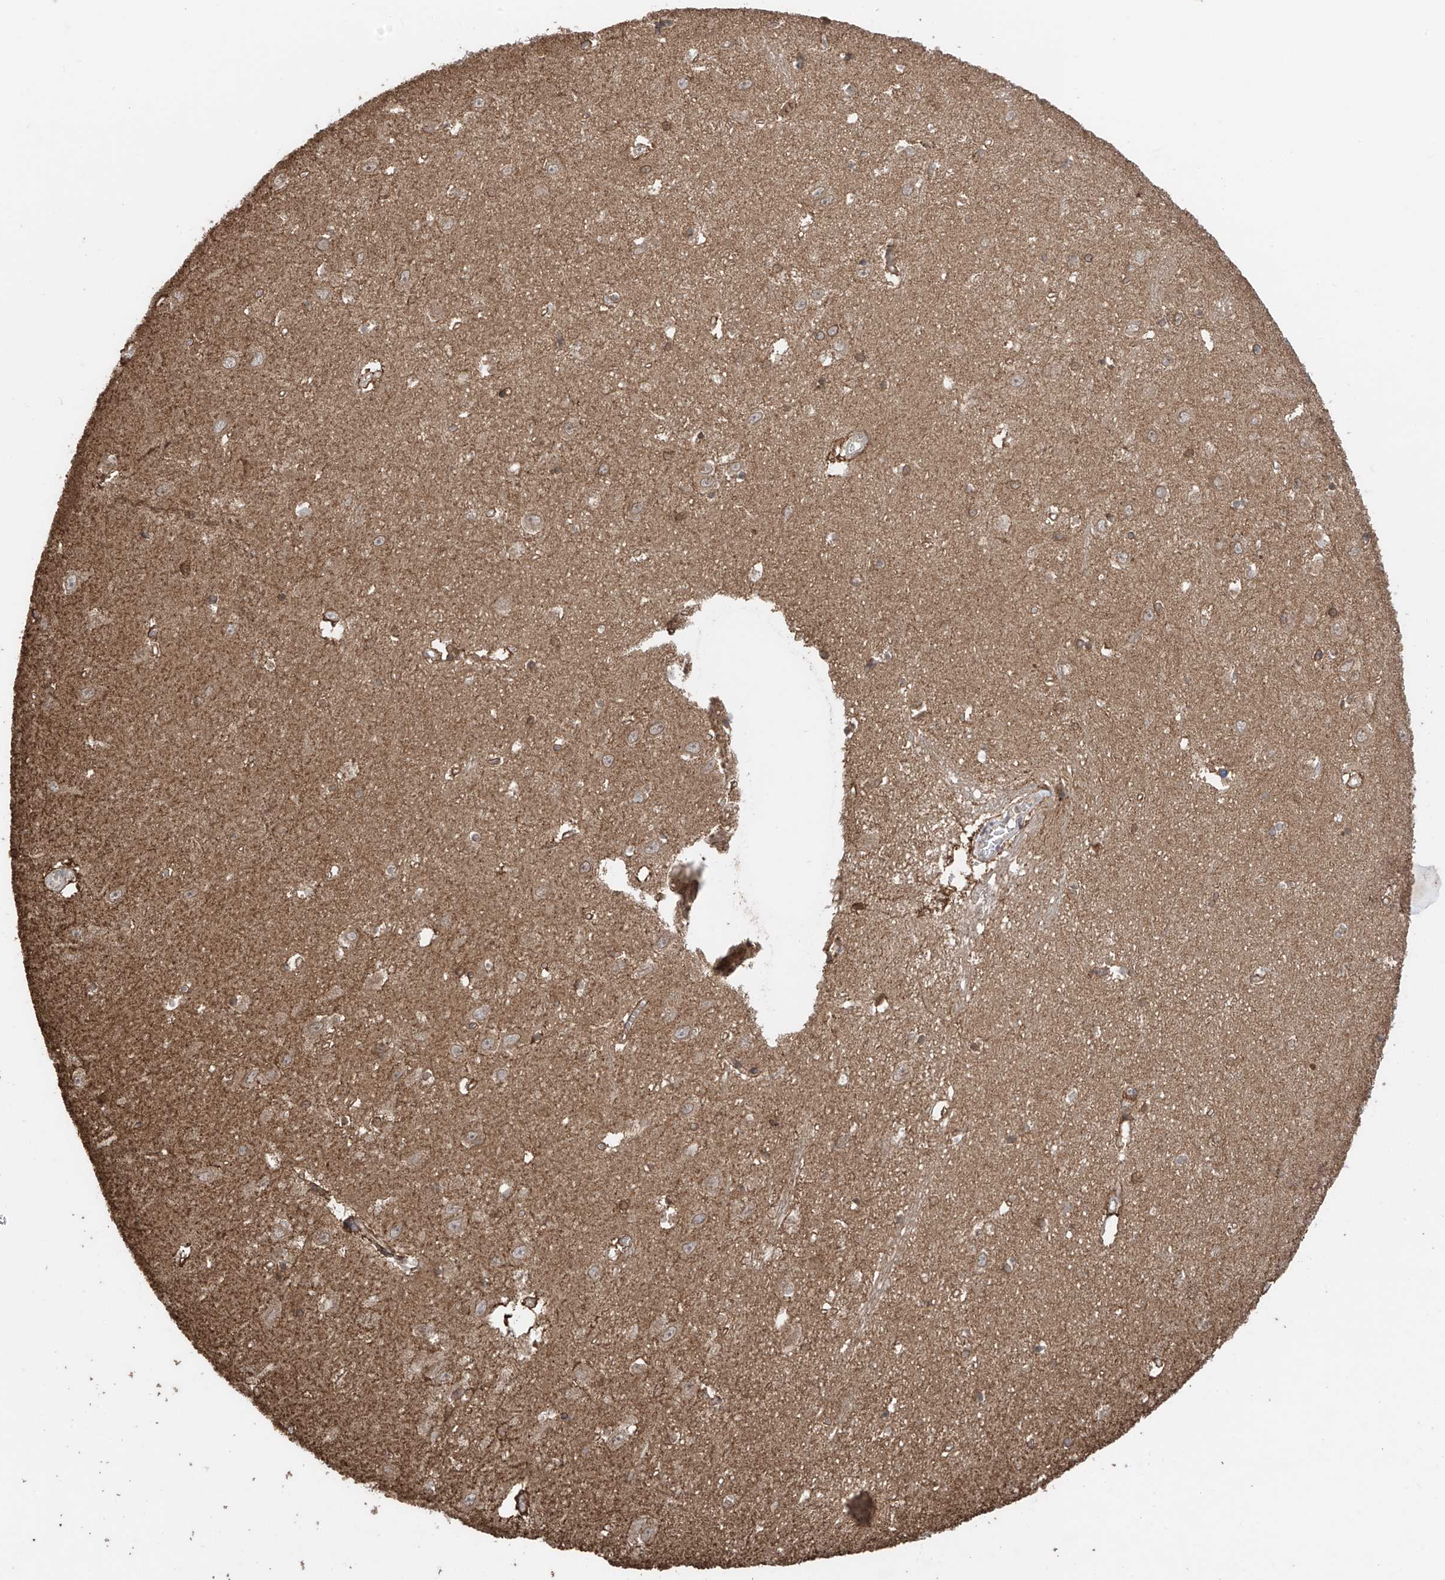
{"staining": {"intensity": "moderate", "quantity": "<25%", "location": "cytoplasmic/membranous"}, "tissue": "hippocampus", "cell_type": "Glial cells", "image_type": "normal", "snomed": [{"axis": "morphology", "description": "Normal tissue, NOS"}, {"axis": "topography", "description": "Hippocampus"}], "caption": "Moderate cytoplasmic/membranous expression is identified in about <25% of glial cells in unremarkable hippocampus. (Brightfield microscopy of DAB IHC at high magnification).", "gene": "AHCTF1", "patient": {"sex": "female", "age": 64}}